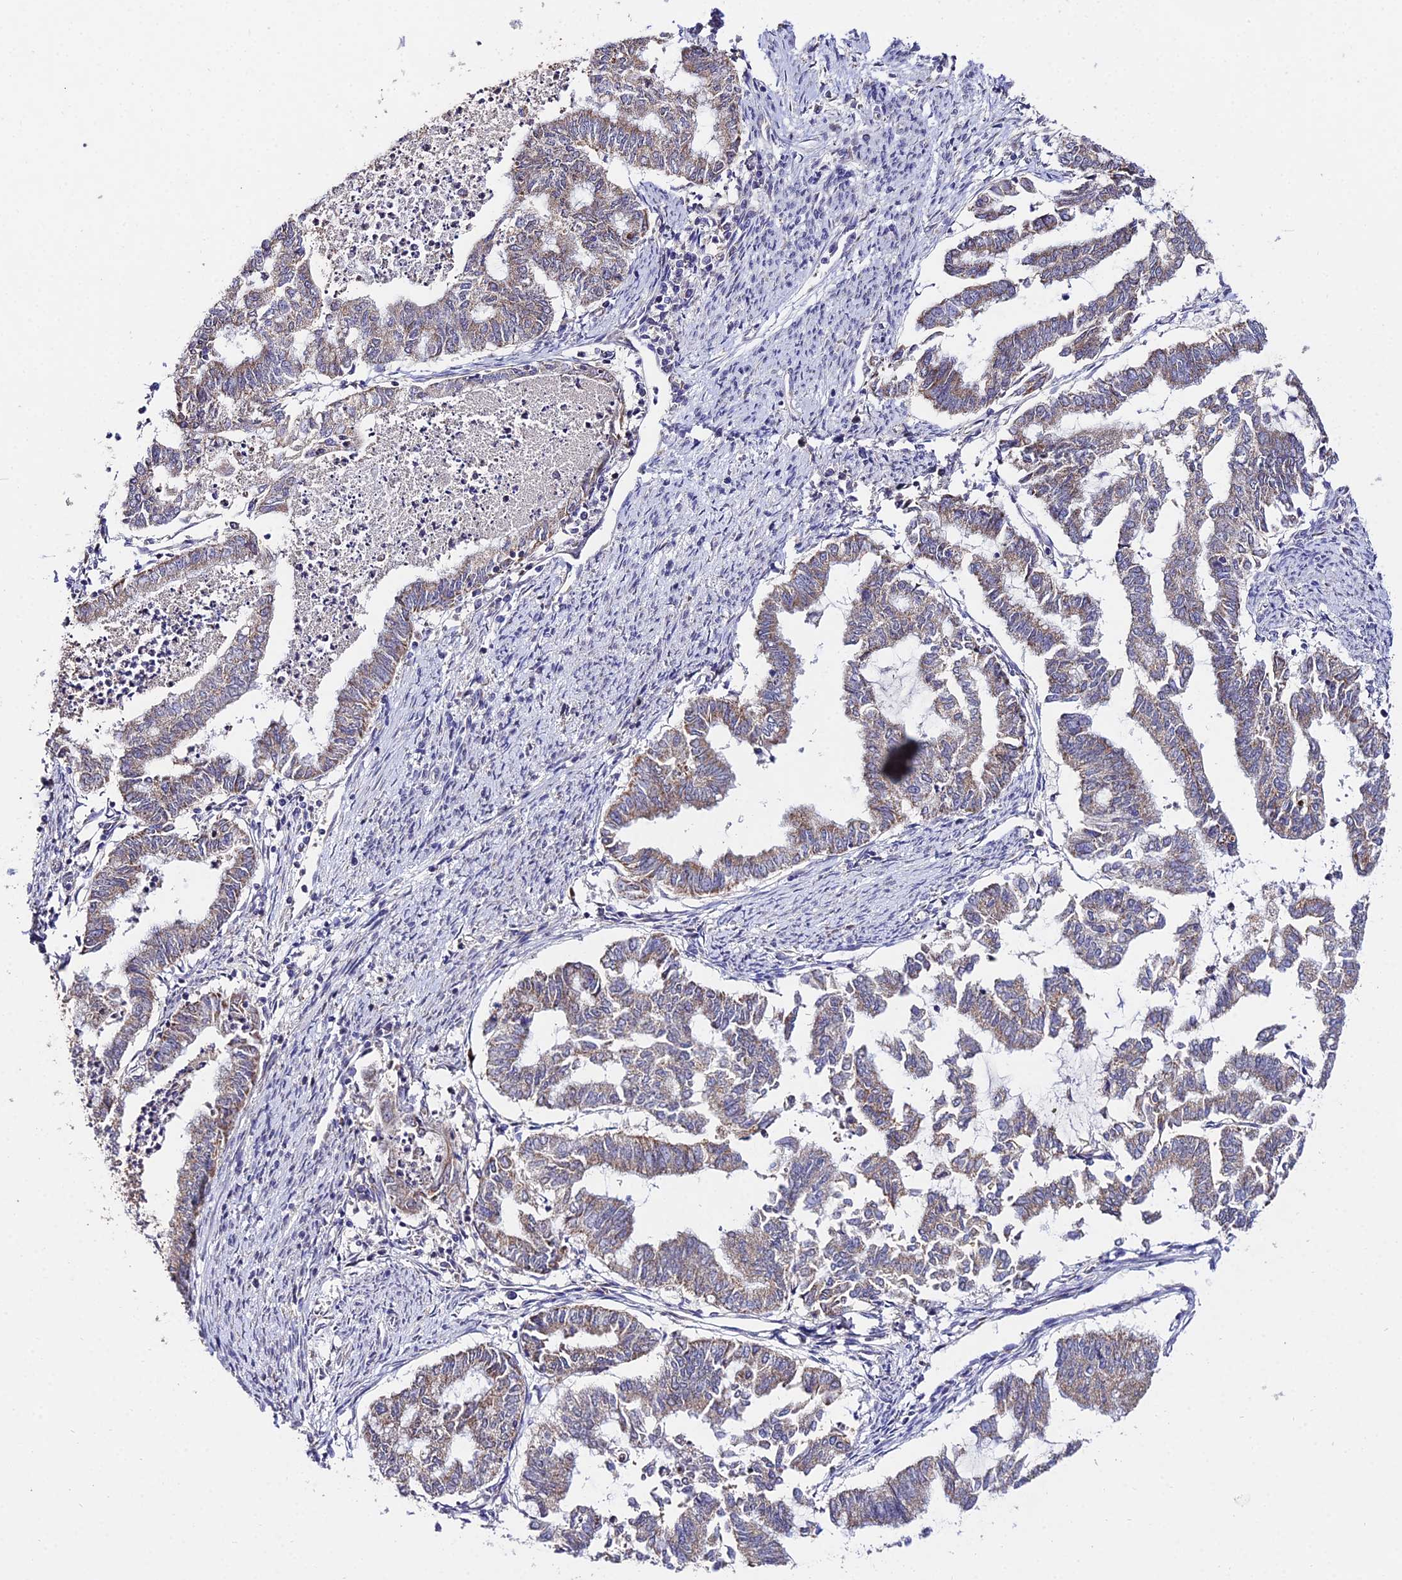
{"staining": {"intensity": "weak", "quantity": "25%-75%", "location": "cytoplasmic/membranous"}, "tissue": "endometrial cancer", "cell_type": "Tumor cells", "image_type": "cancer", "snomed": [{"axis": "morphology", "description": "Adenocarcinoma, NOS"}, {"axis": "topography", "description": "Endometrium"}], "caption": "Human adenocarcinoma (endometrial) stained for a protein (brown) shows weak cytoplasmic/membranous positive staining in about 25%-75% of tumor cells.", "gene": "WDR5B", "patient": {"sex": "female", "age": 79}}